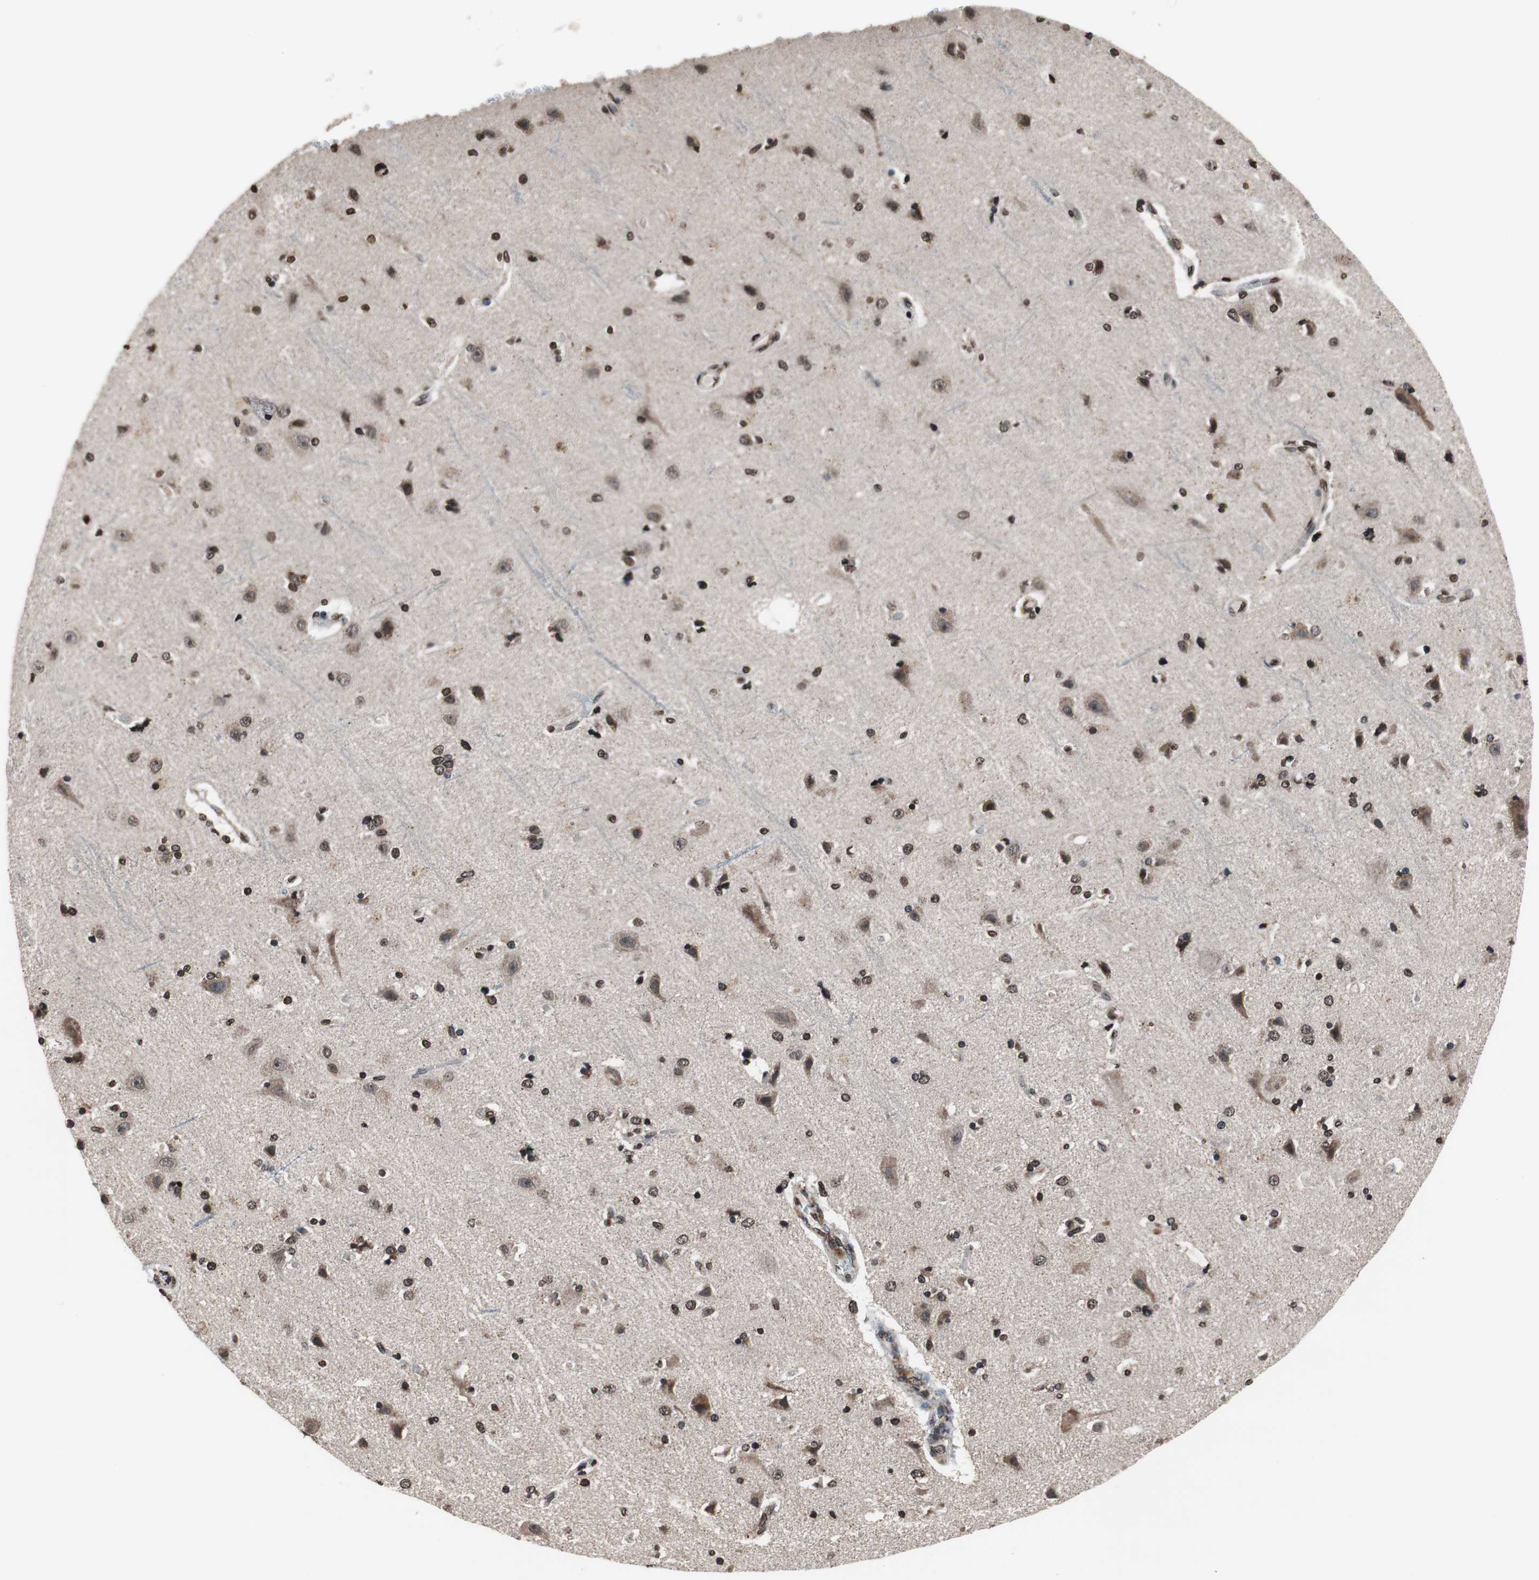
{"staining": {"intensity": "moderate", "quantity": "25%-75%", "location": "nuclear"}, "tissue": "cerebral cortex", "cell_type": "Endothelial cells", "image_type": "normal", "snomed": [{"axis": "morphology", "description": "Normal tissue, NOS"}, {"axis": "topography", "description": "Cerebral cortex"}], "caption": "Moderate nuclear protein staining is appreciated in approximately 25%-75% of endothelial cells in cerebral cortex. Immunohistochemistry stains the protein of interest in brown and the nuclei are stained blue.", "gene": "RFC1", "patient": {"sex": "female", "age": 54}}